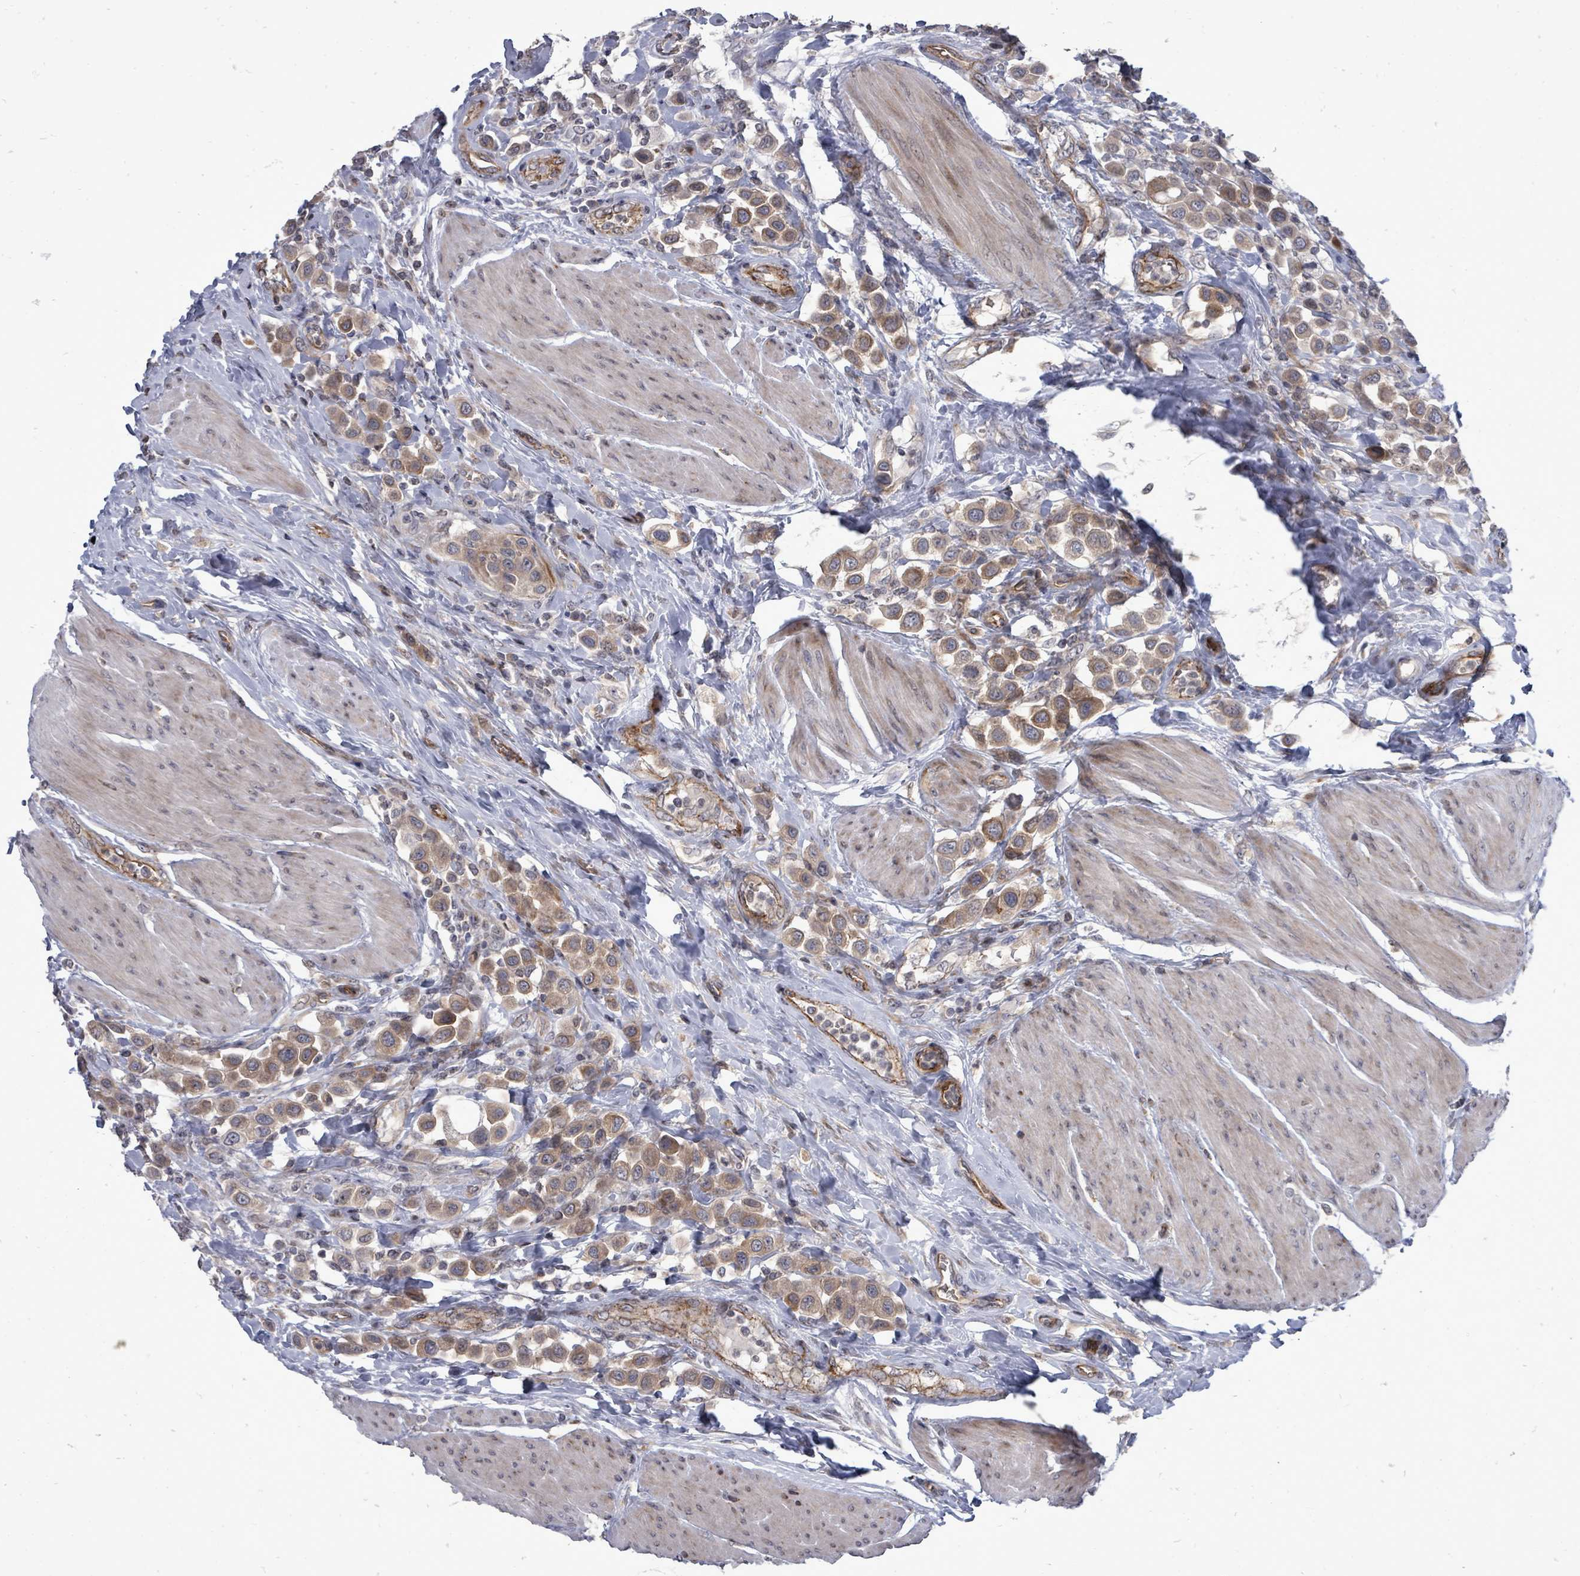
{"staining": {"intensity": "moderate", "quantity": ">75%", "location": "cytoplasmic/membranous"}, "tissue": "urothelial cancer", "cell_type": "Tumor cells", "image_type": "cancer", "snomed": [{"axis": "morphology", "description": "Urothelial carcinoma, High grade"}, {"axis": "topography", "description": "Urinary bladder"}], "caption": "Urothelial cancer tissue reveals moderate cytoplasmic/membranous positivity in approximately >75% of tumor cells, visualized by immunohistochemistry.", "gene": "RALGAPB", "patient": {"sex": "male", "age": 50}}